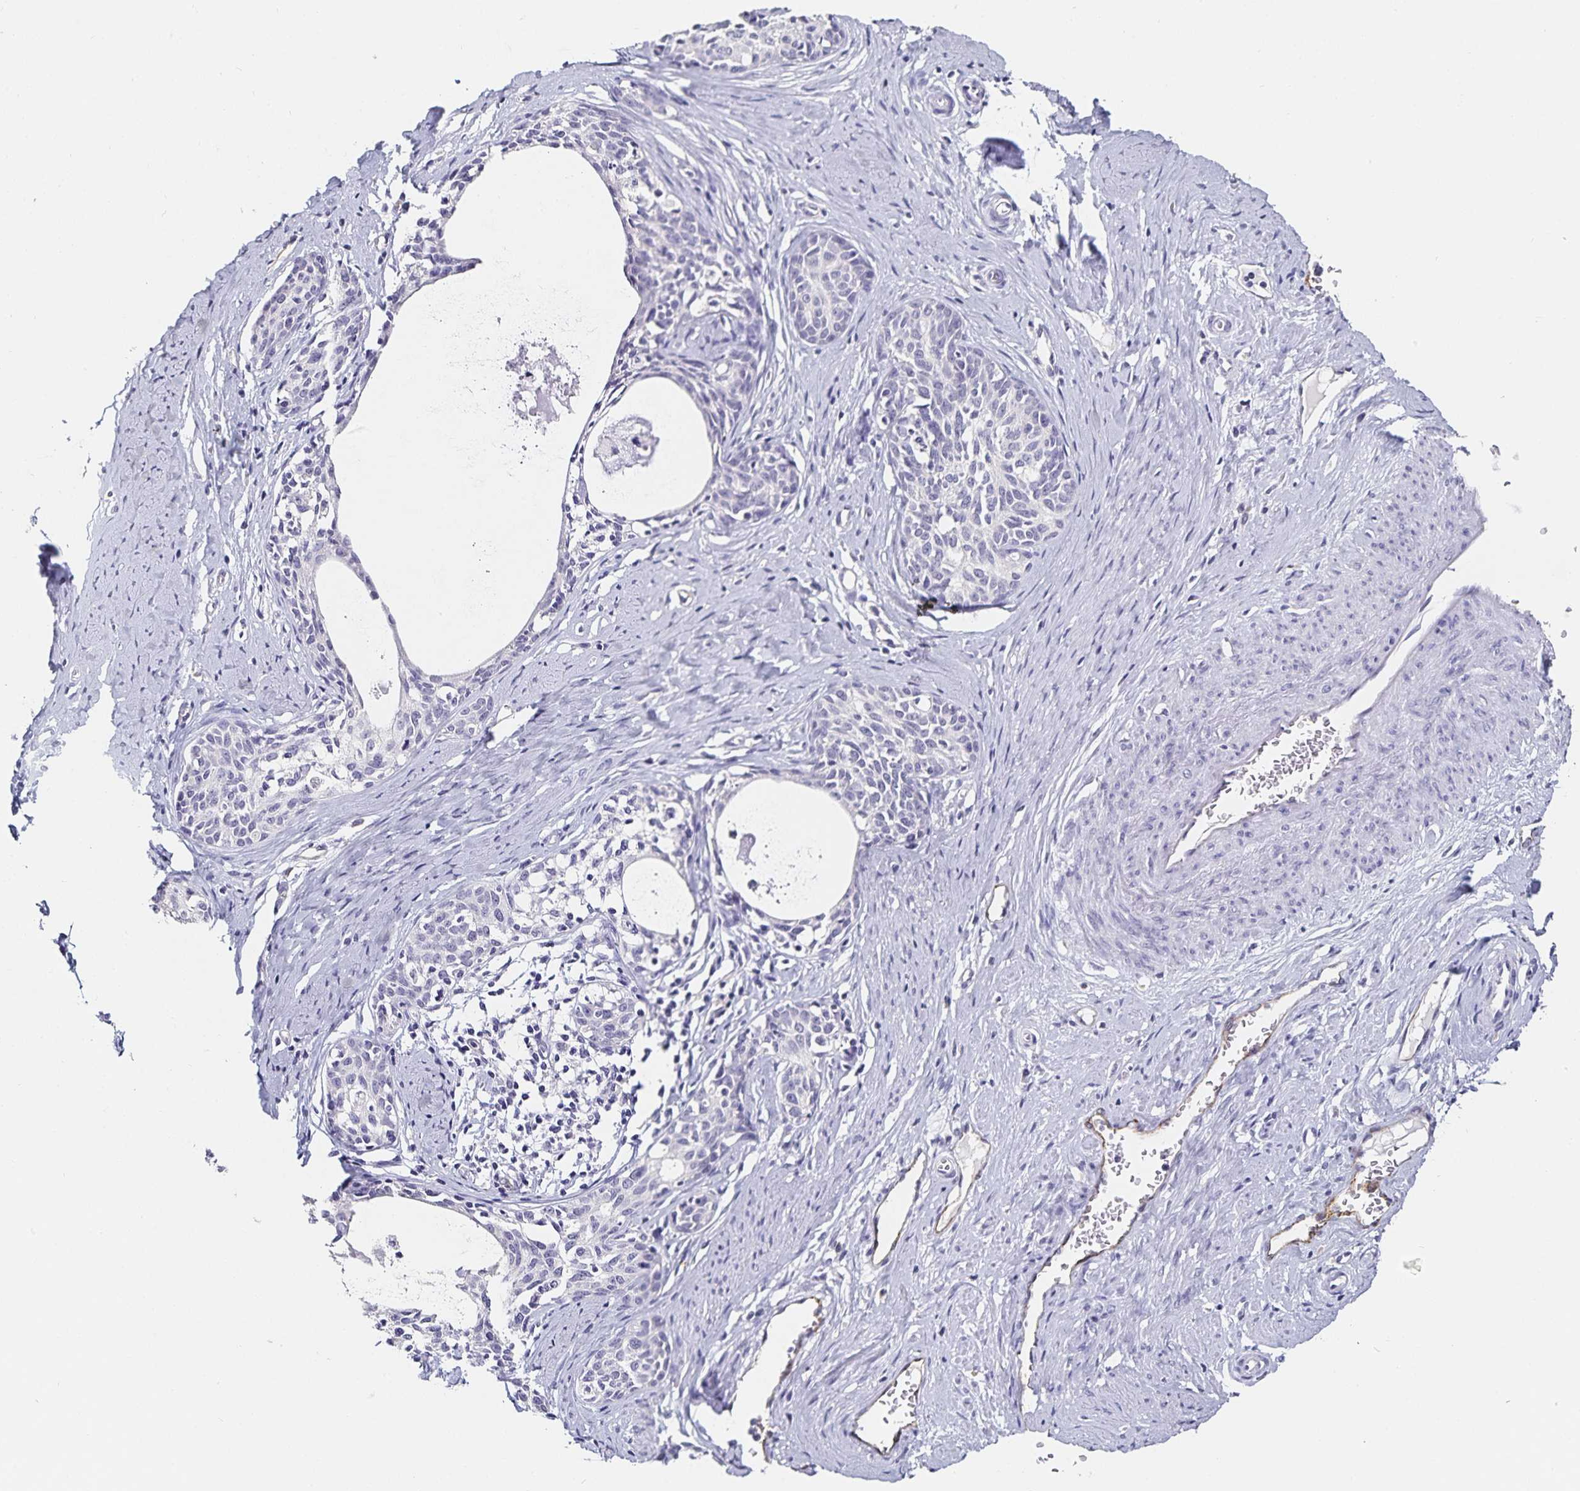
{"staining": {"intensity": "negative", "quantity": "none", "location": "none"}, "tissue": "cervical cancer", "cell_type": "Tumor cells", "image_type": "cancer", "snomed": [{"axis": "morphology", "description": "Squamous cell carcinoma, NOS"}, {"axis": "morphology", "description": "Adenocarcinoma, NOS"}, {"axis": "topography", "description": "Cervix"}], "caption": "This is a photomicrograph of IHC staining of cervical adenocarcinoma, which shows no positivity in tumor cells.", "gene": "TSPAN7", "patient": {"sex": "female", "age": 52}}